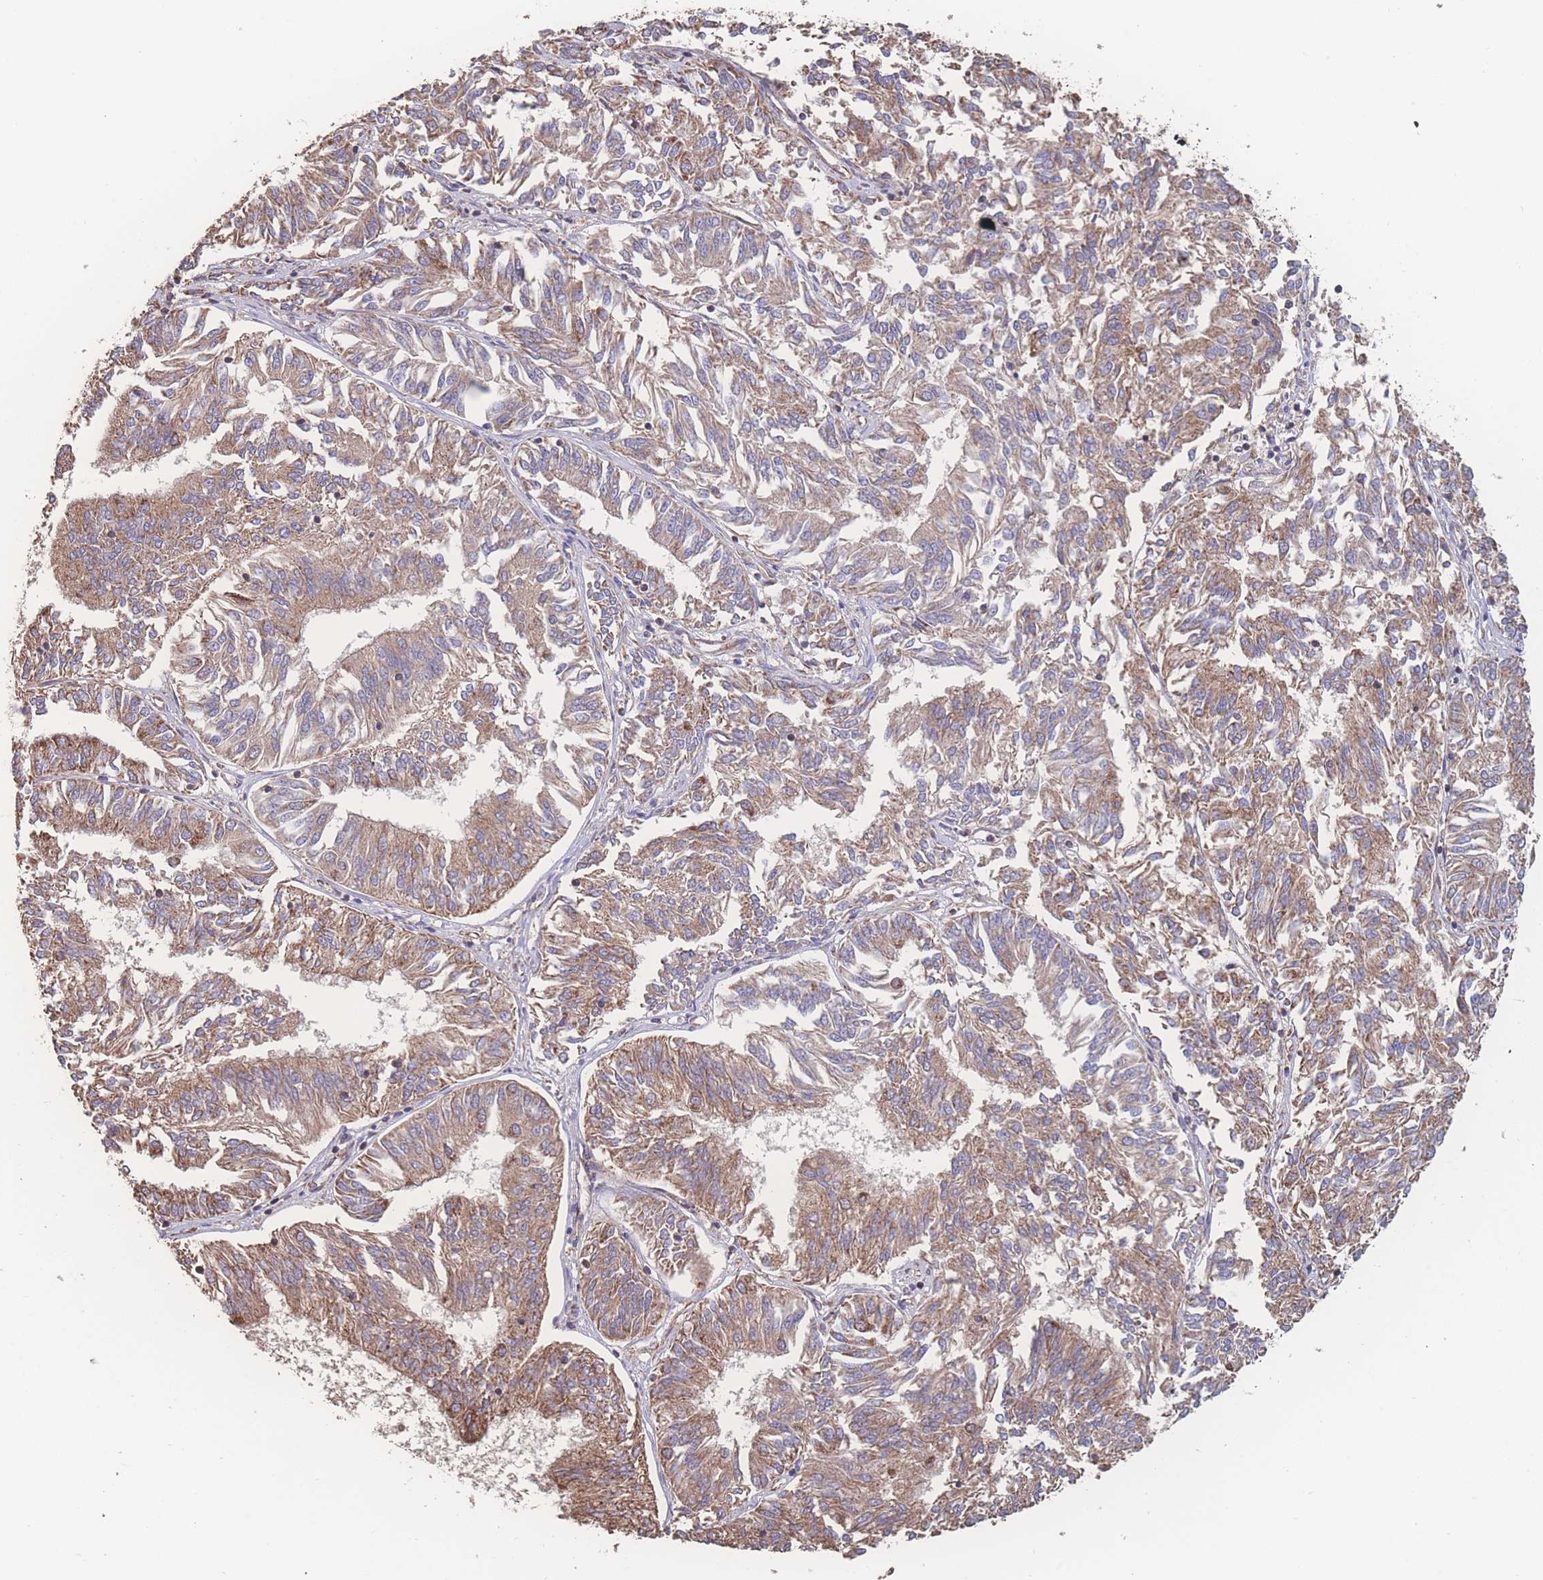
{"staining": {"intensity": "moderate", "quantity": "25%-75%", "location": "cytoplasmic/membranous"}, "tissue": "endometrial cancer", "cell_type": "Tumor cells", "image_type": "cancer", "snomed": [{"axis": "morphology", "description": "Adenocarcinoma, NOS"}, {"axis": "topography", "description": "Endometrium"}], "caption": "Protein analysis of adenocarcinoma (endometrial) tissue exhibits moderate cytoplasmic/membranous staining in approximately 25%-75% of tumor cells.", "gene": "SGSM3", "patient": {"sex": "female", "age": 58}}